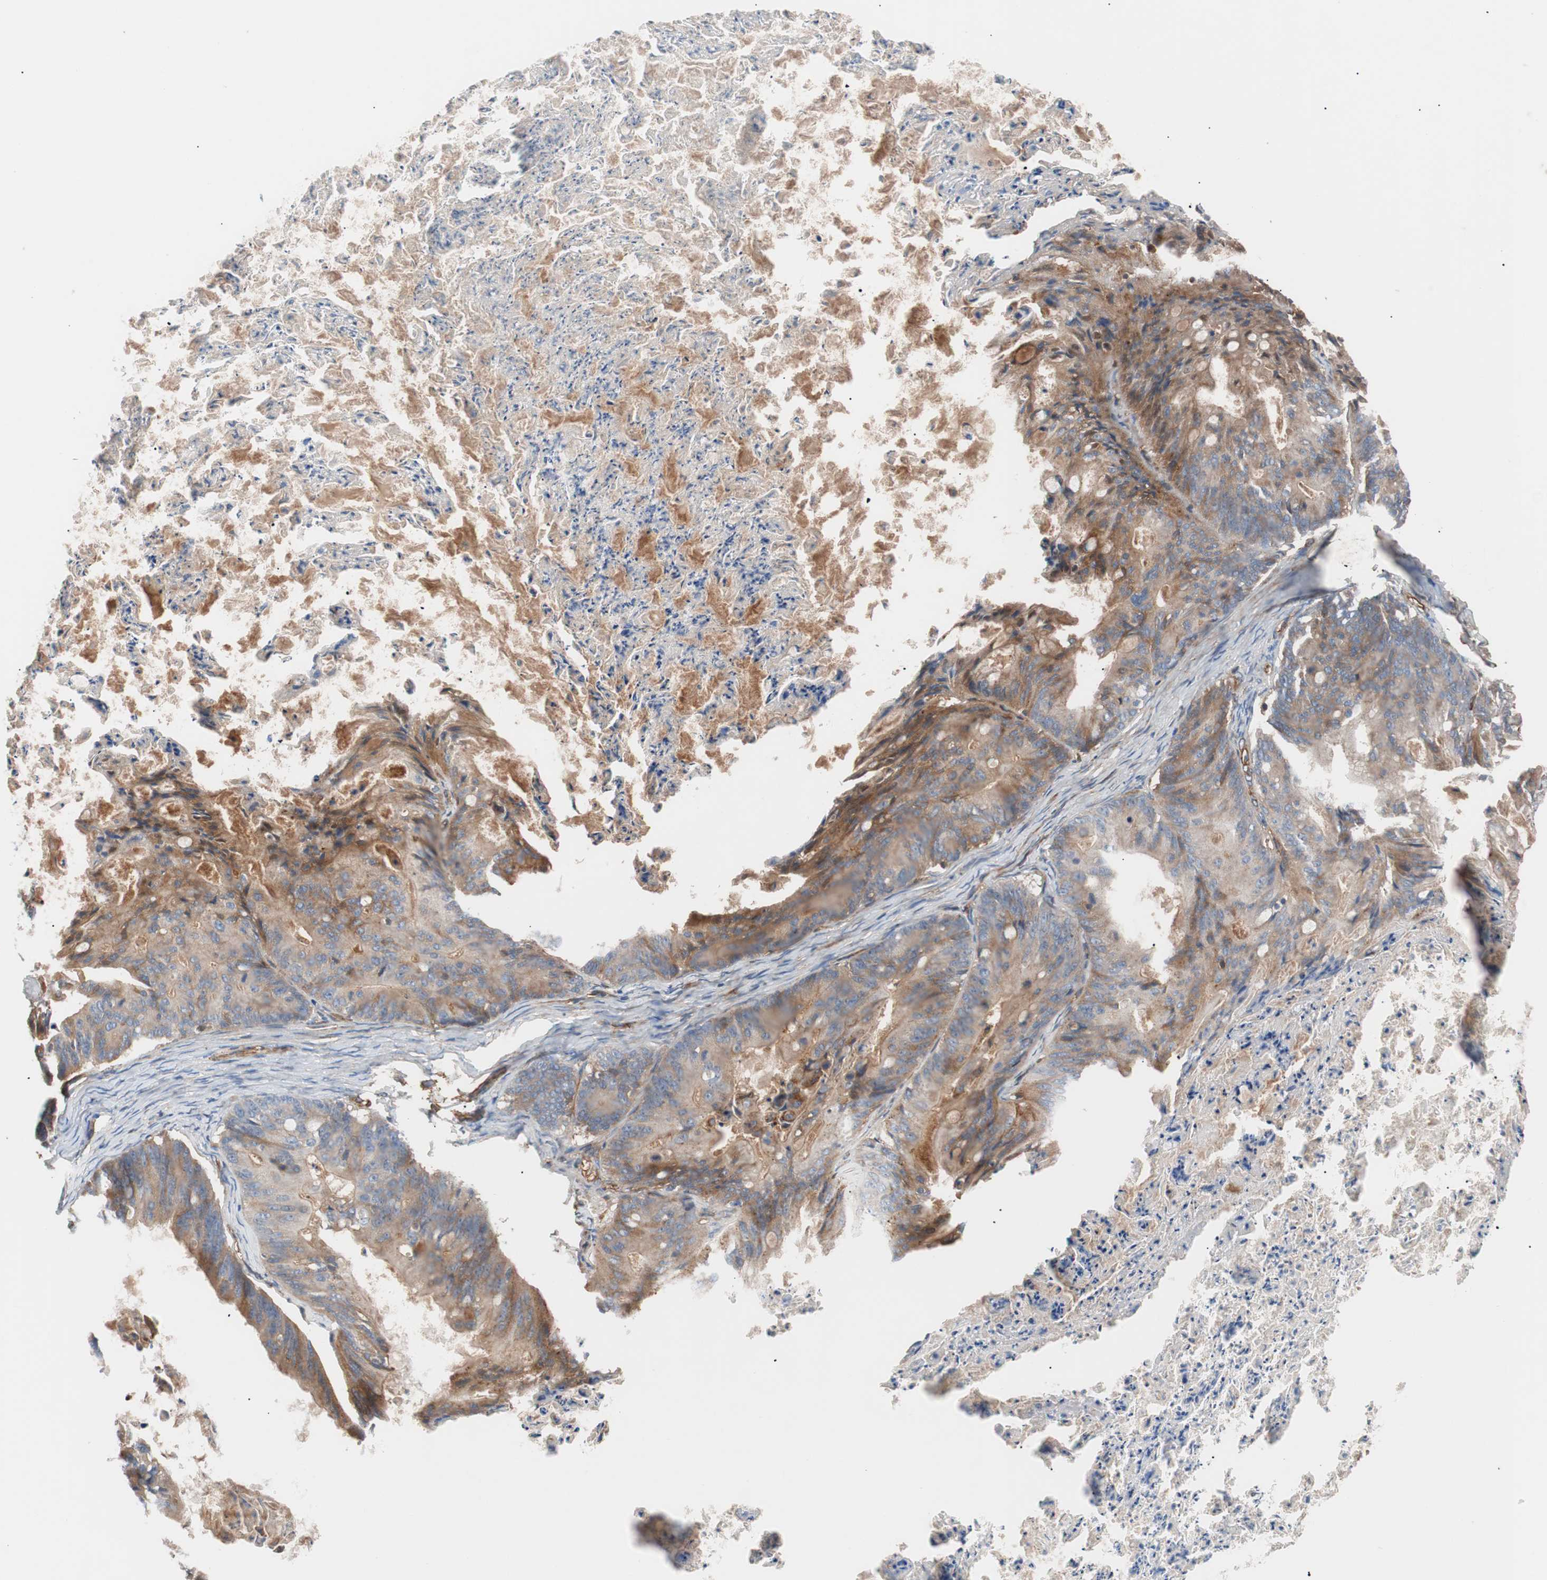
{"staining": {"intensity": "moderate", "quantity": ">75%", "location": "cytoplasmic/membranous"}, "tissue": "ovarian cancer", "cell_type": "Tumor cells", "image_type": "cancer", "snomed": [{"axis": "morphology", "description": "Cystadenocarcinoma, mucinous, NOS"}, {"axis": "topography", "description": "Ovary"}], "caption": "An image showing moderate cytoplasmic/membranous staining in about >75% of tumor cells in ovarian mucinous cystadenocarcinoma, as visualized by brown immunohistochemical staining.", "gene": "SPINT1", "patient": {"sex": "female", "age": 36}}